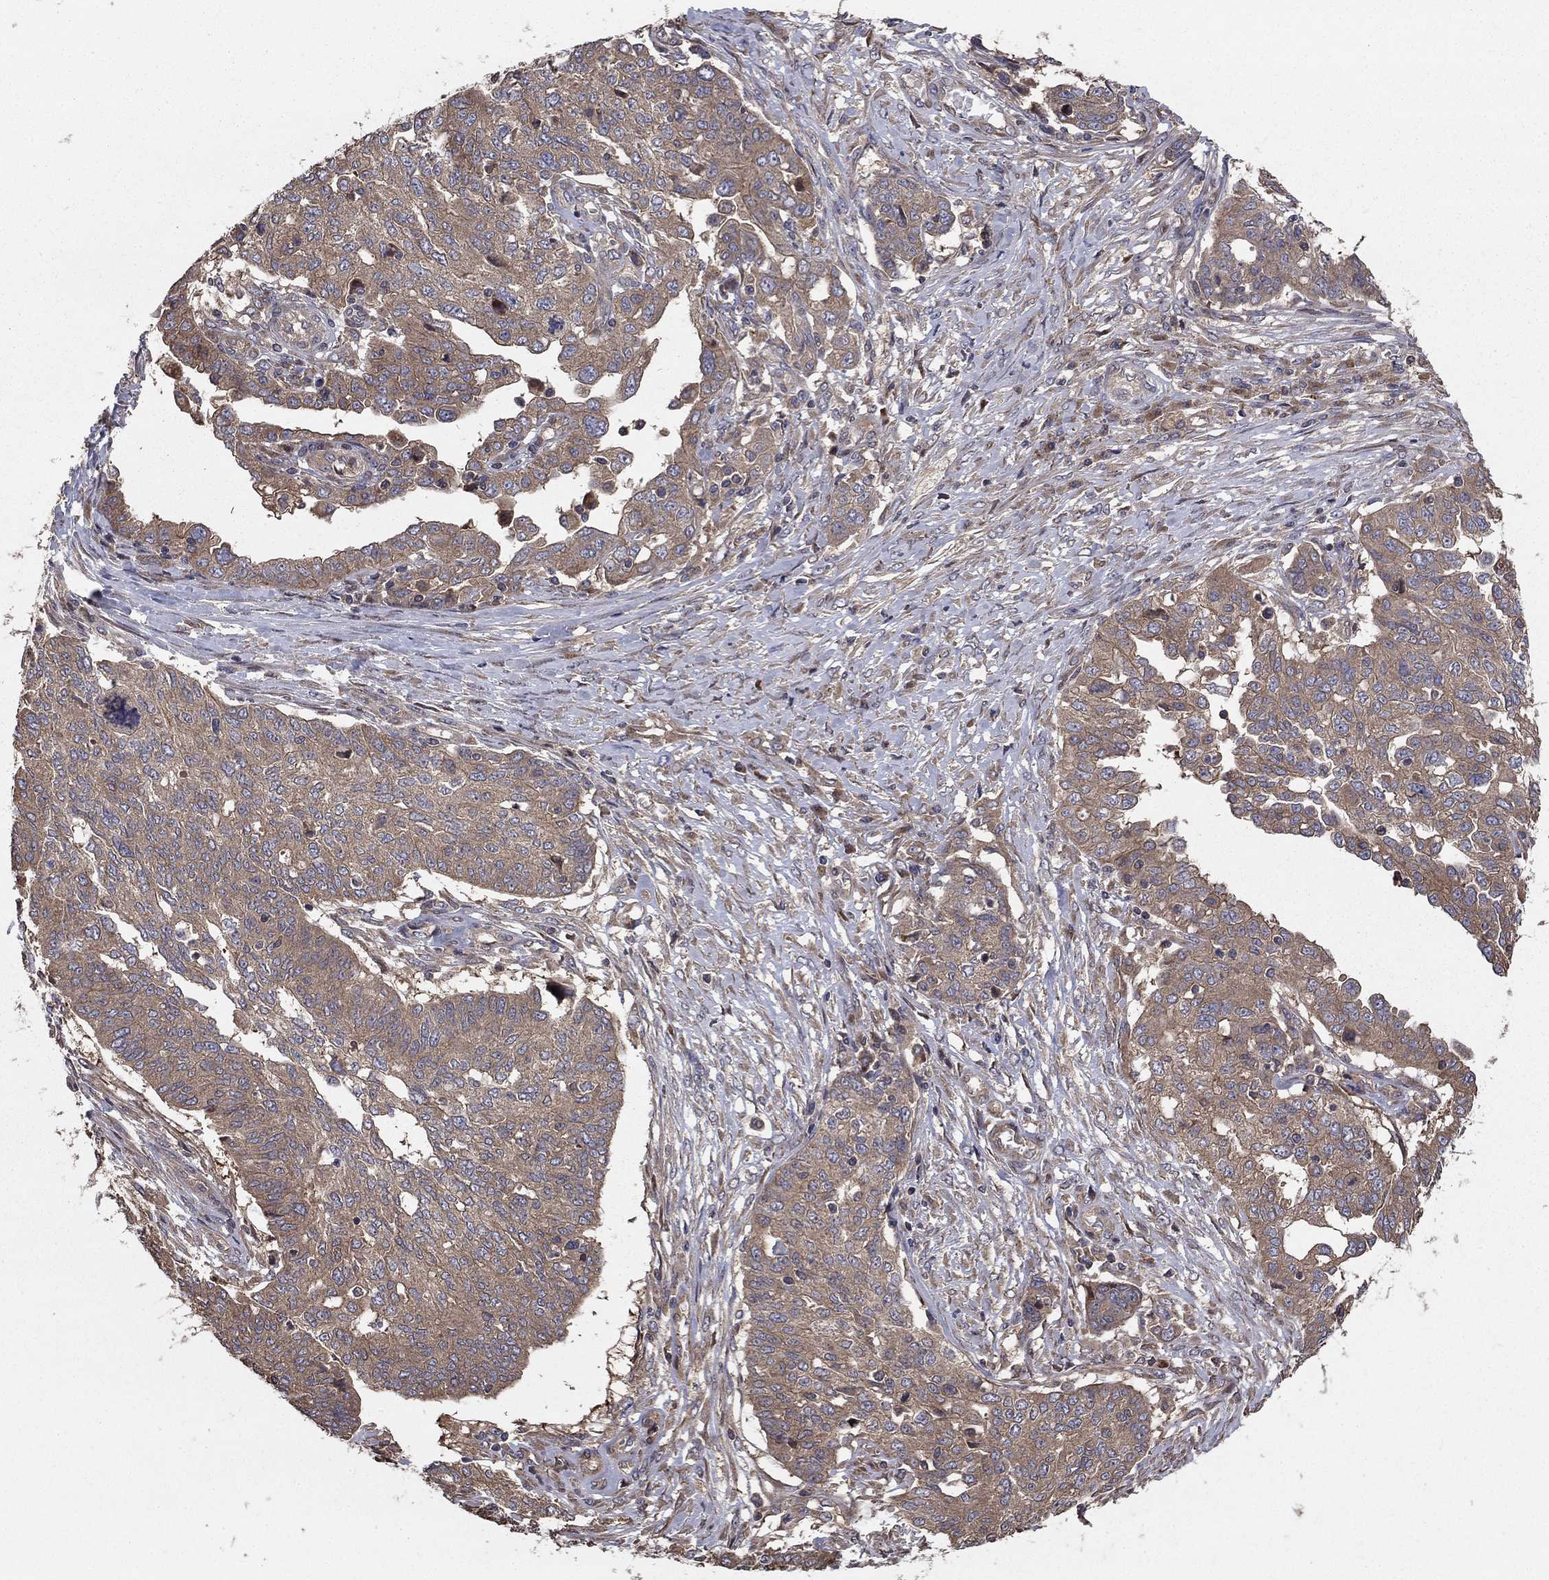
{"staining": {"intensity": "weak", "quantity": "25%-75%", "location": "cytoplasmic/membranous"}, "tissue": "ovarian cancer", "cell_type": "Tumor cells", "image_type": "cancer", "snomed": [{"axis": "morphology", "description": "Cystadenocarcinoma, serous, NOS"}, {"axis": "topography", "description": "Ovary"}], "caption": "This micrograph shows immunohistochemistry staining of ovarian cancer (serous cystadenocarcinoma), with low weak cytoplasmic/membranous expression in about 25%-75% of tumor cells.", "gene": "BABAM2", "patient": {"sex": "female", "age": 67}}